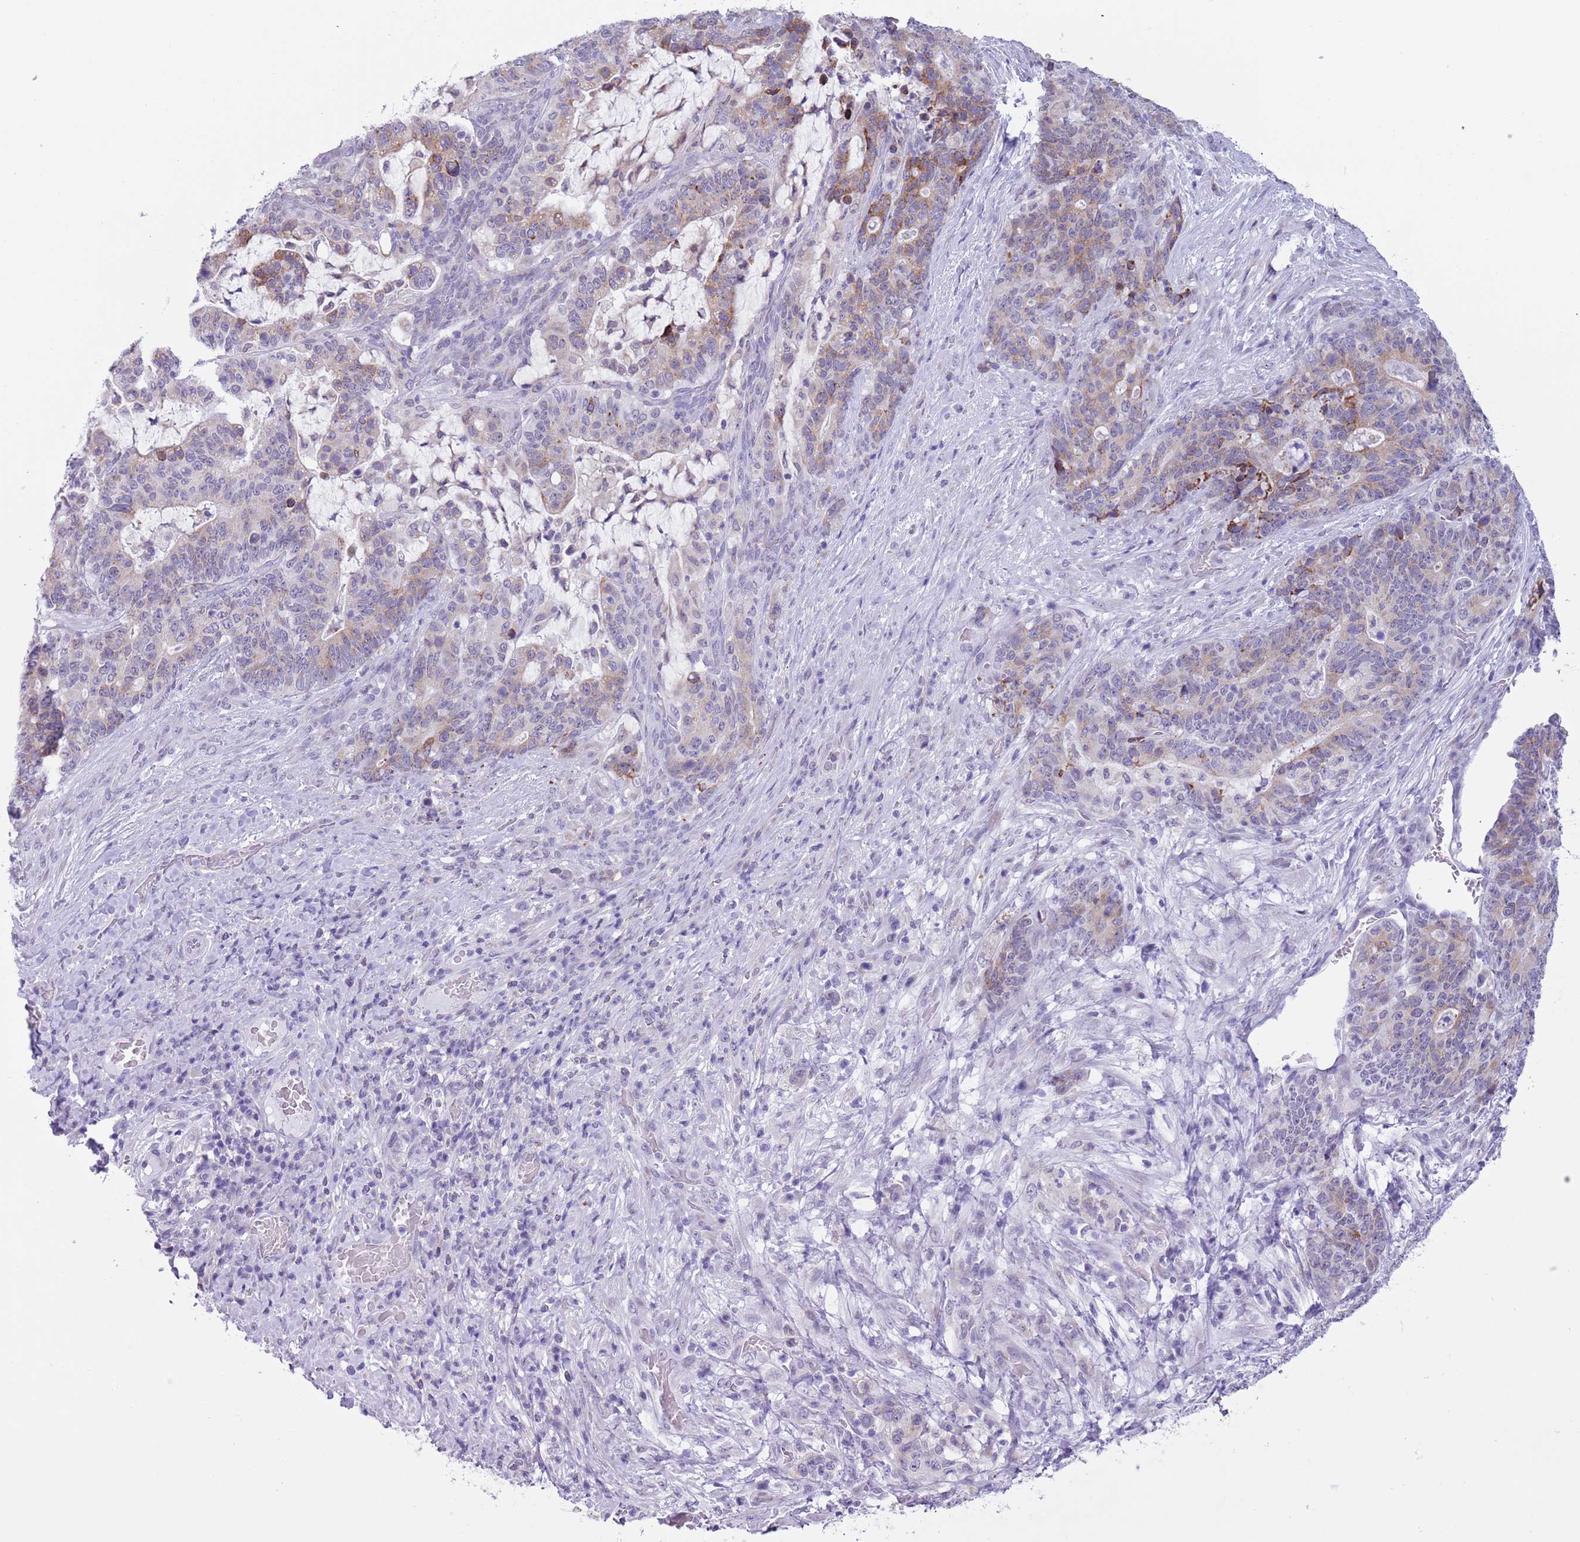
{"staining": {"intensity": "moderate", "quantity": "<25%", "location": "cytoplasmic/membranous"}, "tissue": "stomach cancer", "cell_type": "Tumor cells", "image_type": "cancer", "snomed": [{"axis": "morphology", "description": "Normal tissue, NOS"}, {"axis": "morphology", "description": "Adenocarcinoma, NOS"}, {"axis": "topography", "description": "Stomach"}], "caption": "This is an image of IHC staining of stomach cancer (adenocarcinoma), which shows moderate staining in the cytoplasmic/membranous of tumor cells.", "gene": "ZNF576", "patient": {"sex": "female", "age": 64}}